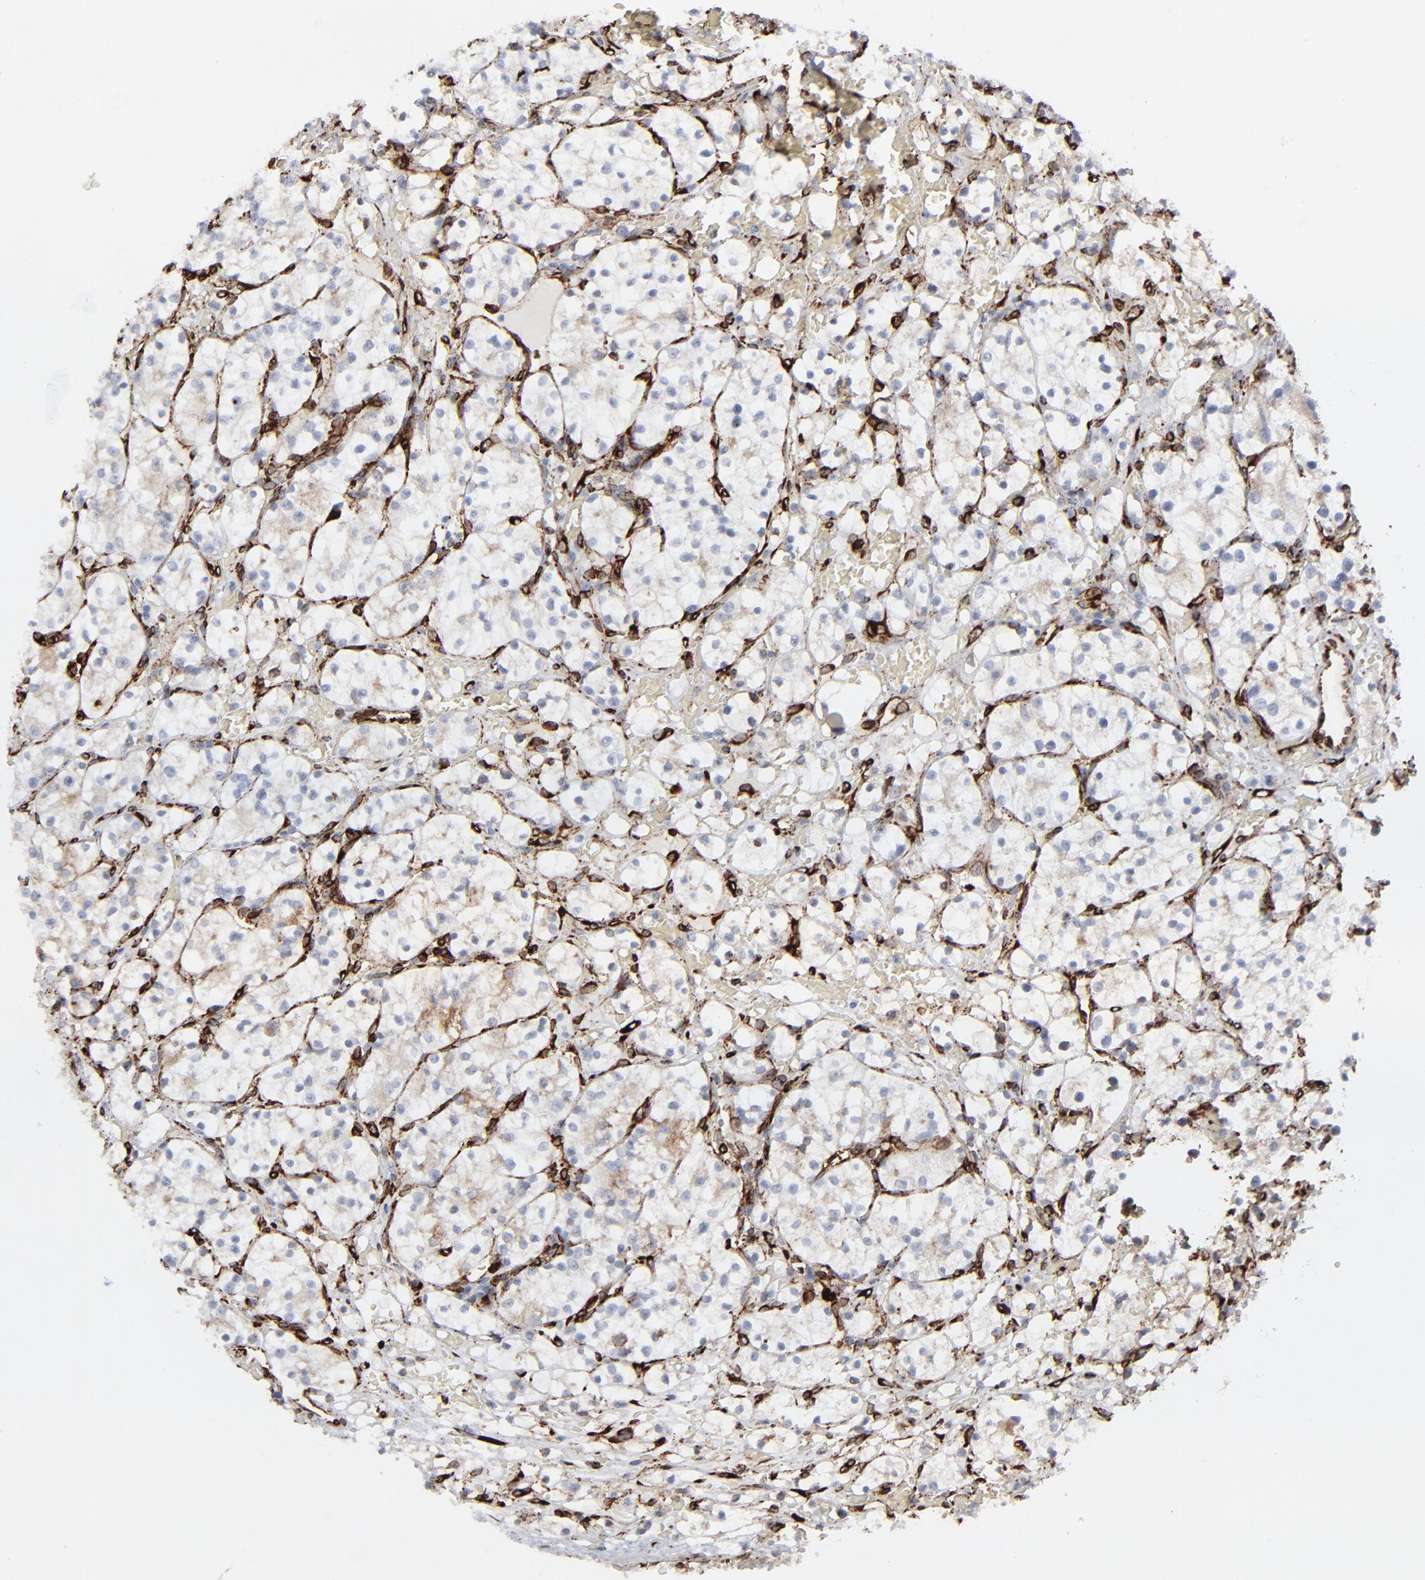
{"staining": {"intensity": "negative", "quantity": "none", "location": "none"}, "tissue": "renal cancer", "cell_type": "Tumor cells", "image_type": "cancer", "snomed": [{"axis": "morphology", "description": "Adenocarcinoma, NOS"}, {"axis": "topography", "description": "Kidney"}], "caption": "Tumor cells show no significant expression in renal cancer (adenocarcinoma).", "gene": "SPARC", "patient": {"sex": "female", "age": 60}}